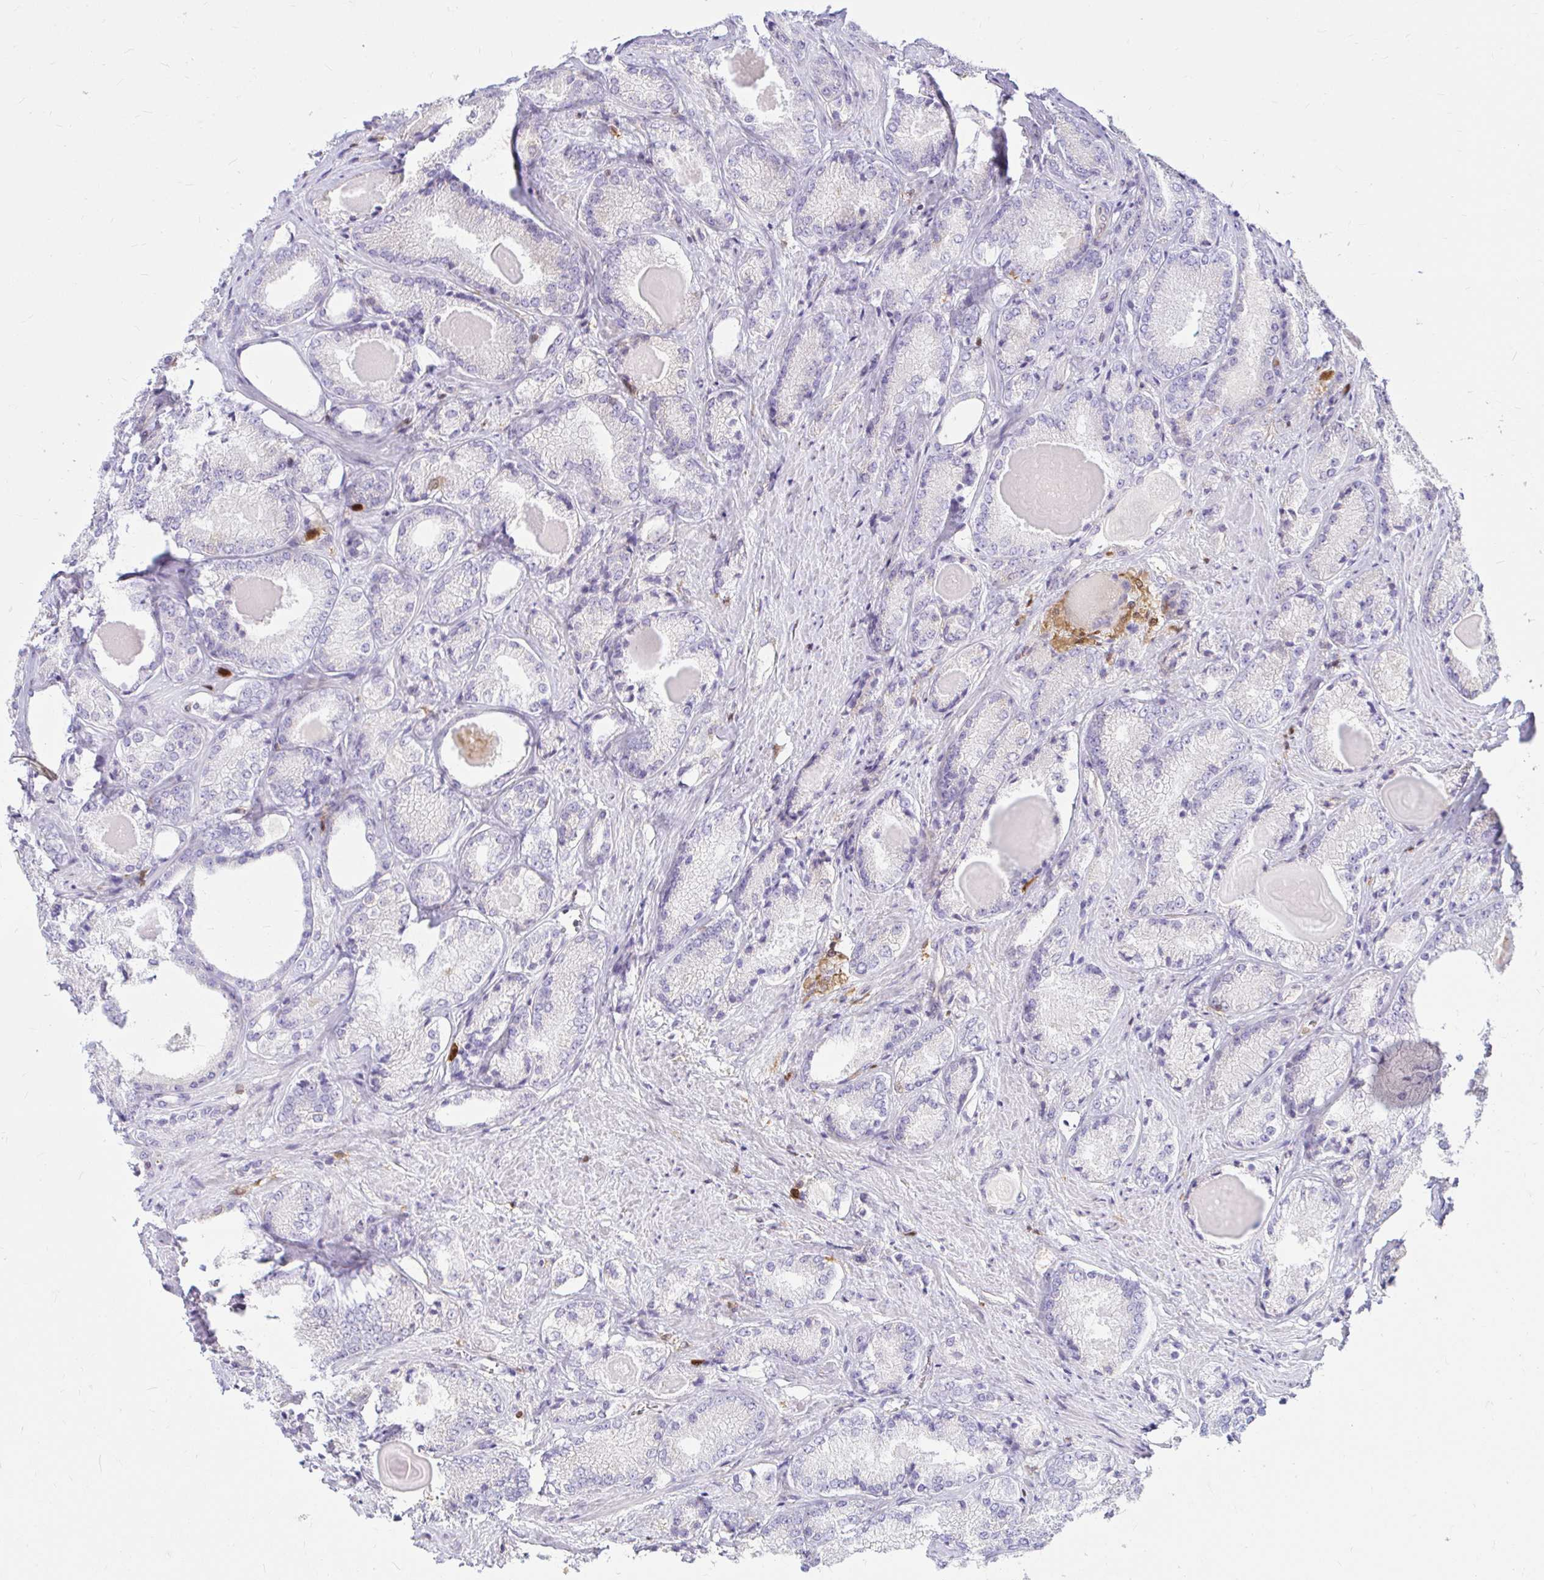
{"staining": {"intensity": "negative", "quantity": "none", "location": "none"}, "tissue": "prostate cancer", "cell_type": "Tumor cells", "image_type": "cancer", "snomed": [{"axis": "morphology", "description": "Adenocarcinoma, NOS"}, {"axis": "morphology", "description": "Adenocarcinoma, Low grade"}, {"axis": "topography", "description": "Prostate"}], "caption": "This image is of prostate low-grade adenocarcinoma stained with immunohistochemistry to label a protein in brown with the nuclei are counter-stained blue. There is no positivity in tumor cells.", "gene": "PYCARD", "patient": {"sex": "male", "age": 68}}